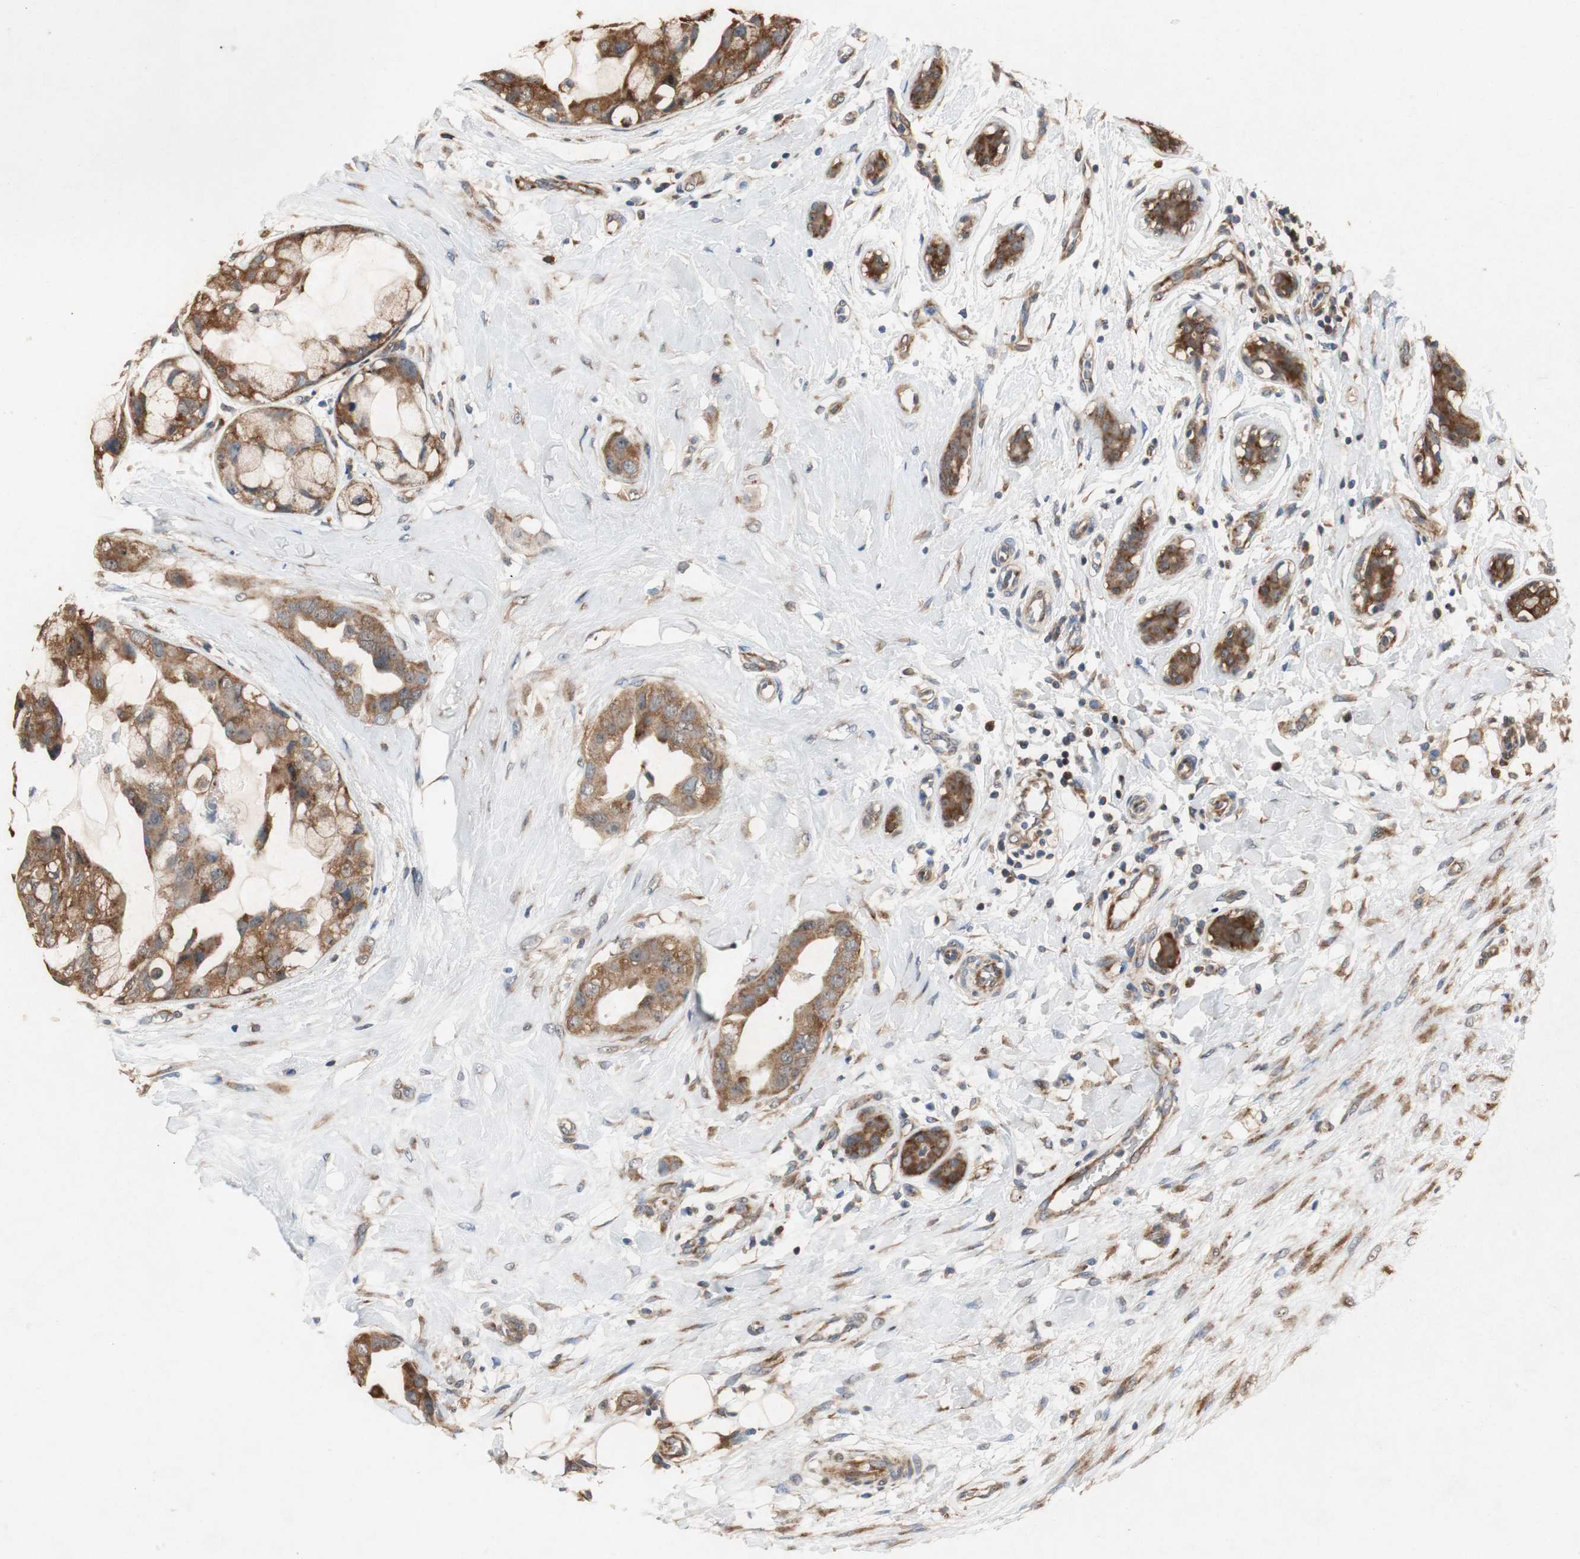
{"staining": {"intensity": "strong", "quantity": ">75%", "location": "cytoplasmic/membranous"}, "tissue": "breast cancer", "cell_type": "Tumor cells", "image_type": "cancer", "snomed": [{"axis": "morphology", "description": "Duct carcinoma"}, {"axis": "topography", "description": "Breast"}], "caption": "IHC staining of breast cancer, which demonstrates high levels of strong cytoplasmic/membranous staining in about >75% of tumor cells indicating strong cytoplasmic/membranous protein expression. The staining was performed using DAB (3,3'-diaminobenzidine) (brown) for protein detection and nuclei were counterstained in hematoxylin (blue).", "gene": "RPL35", "patient": {"sex": "female", "age": 40}}